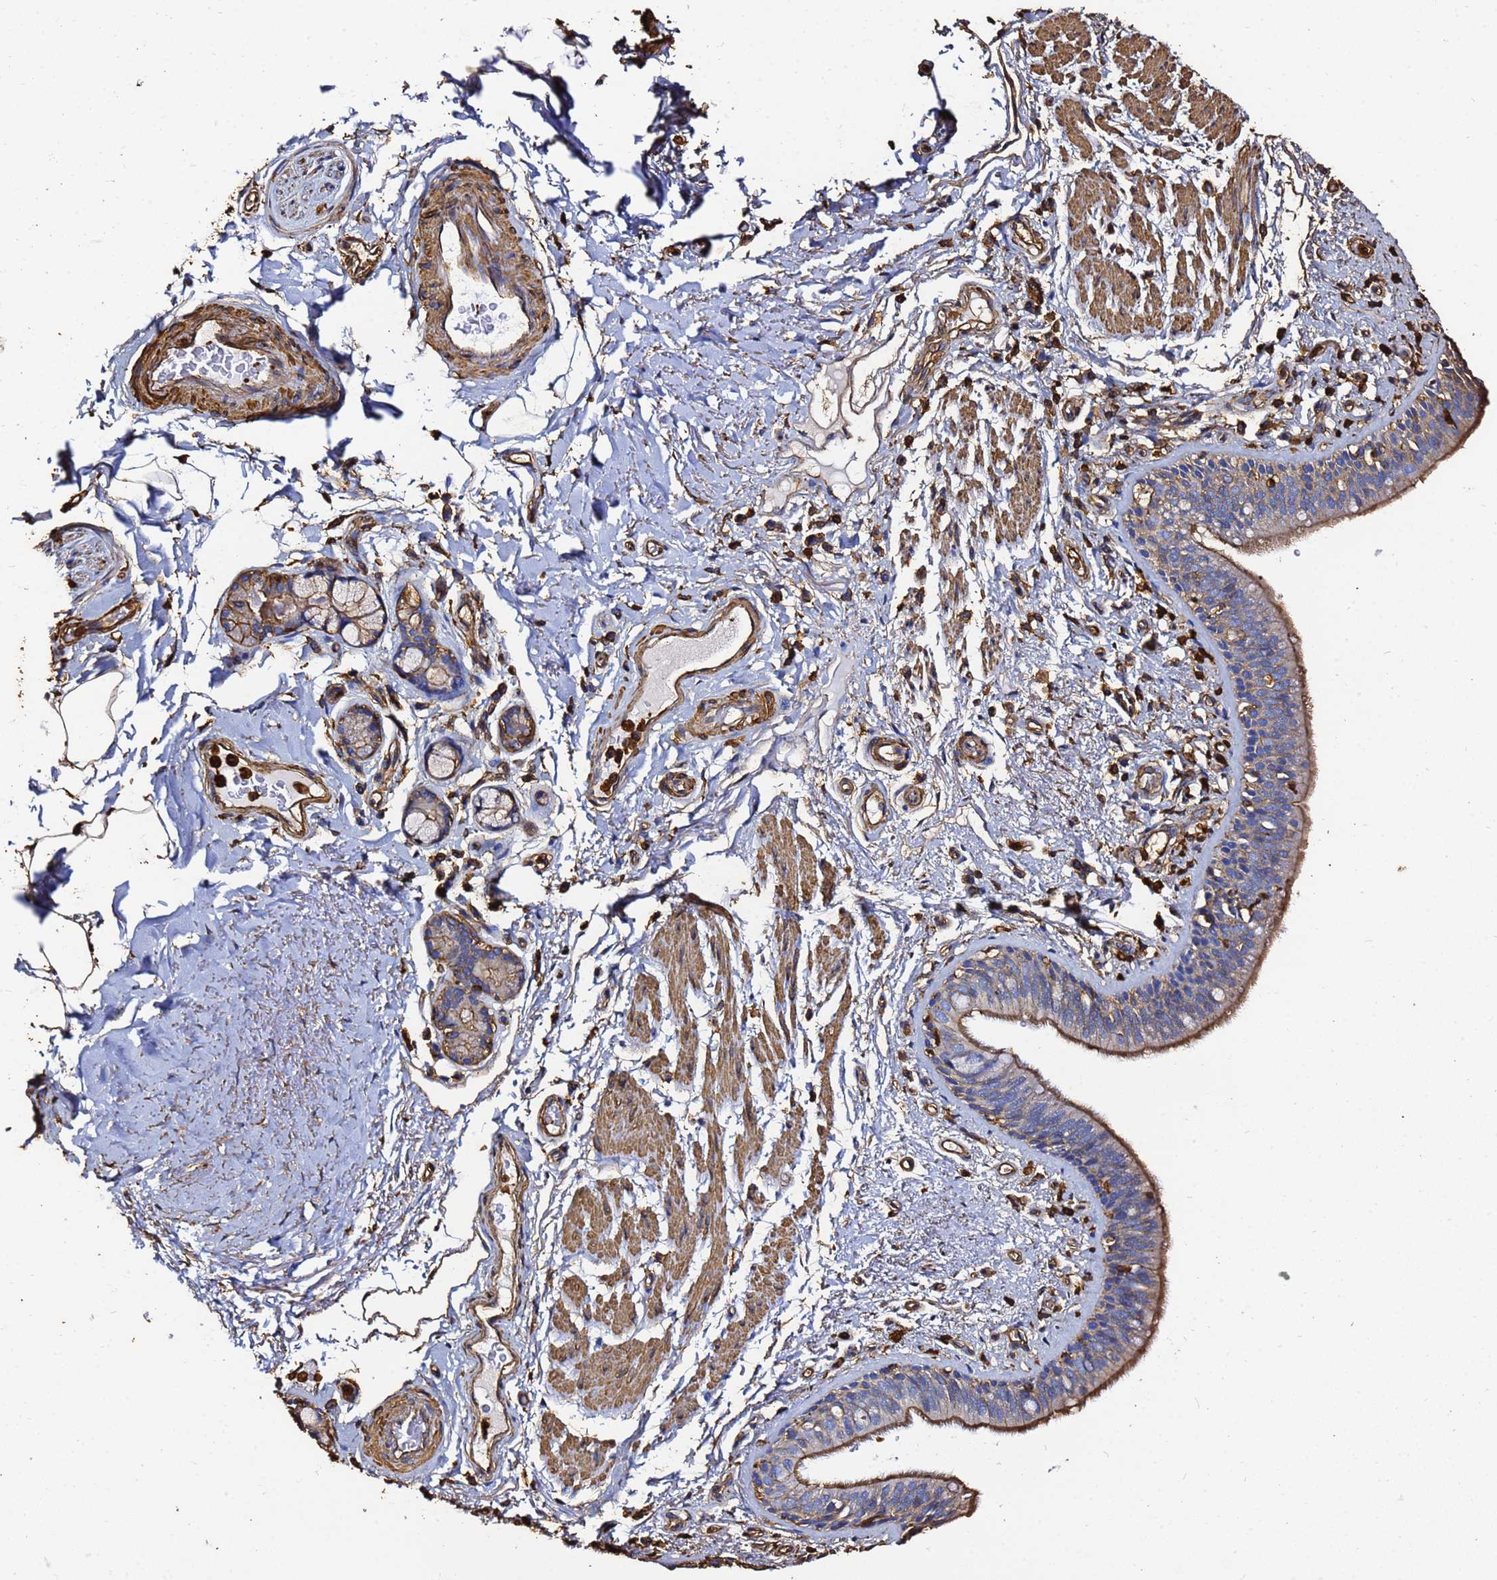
{"staining": {"intensity": "moderate", "quantity": "25%-75%", "location": "cytoplasmic/membranous"}, "tissue": "bronchus", "cell_type": "Respiratory epithelial cells", "image_type": "normal", "snomed": [{"axis": "morphology", "description": "Normal tissue, NOS"}, {"axis": "morphology", "description": "Neoplasm, uncertain whether benign or malignant"}, {"axis": "topography", "description": "Bronchus"}, {"axis": "topography", "description": "Lung"}], "caption": "The histopathology image demonstrates a brown stain indicating the presence of a protein in the cytoplasmic/membranous of respiratory epithelial cells in bronchus. The protein of interest is shown in brown color, while the nuclei are stained blue.", "gene": "ACTA1", "patient": {"sex": "male", "age": 55}}